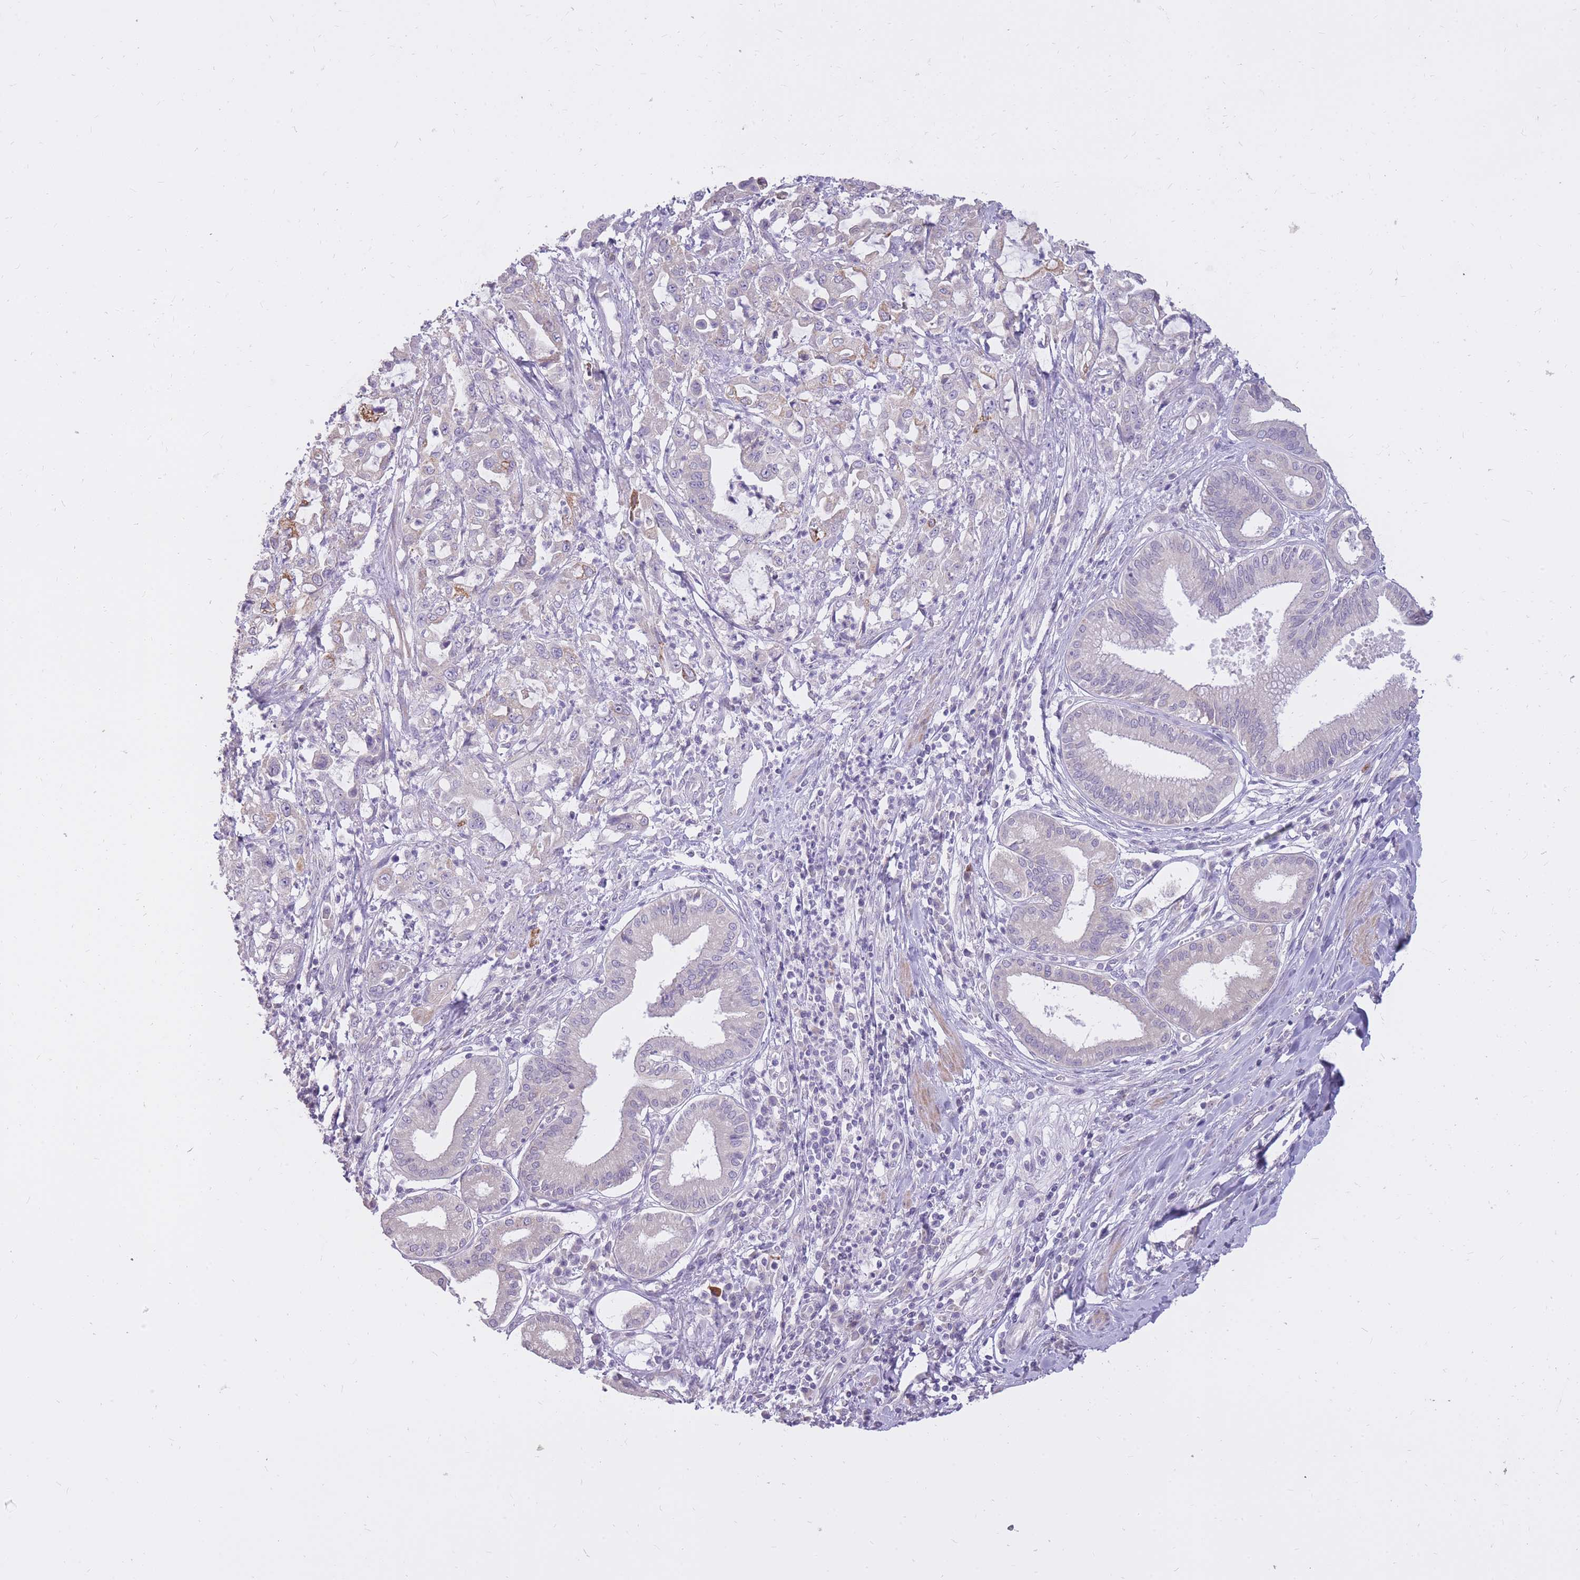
{"staining": {"intensity": "strong", "quantity": "<25%", "location": "cytoplasmic/membranous"}, "tissue": "pancreatic cancer", "cell_type": "Tumor cells", "image_type": "cancer", "snomed": [{"axis": "morphology", "description": "Adenocarcinoma, NOS"}, {"axis": "topography", "description": "Pancreas"}], "caption": "DAB (3,3'-diaminobenzidine) immunohistochemical staining of pancreatic cancer demonstrates strong cytoplasmic/membranous protein positivity in about <25% of tumor cells.", "gene": "RNF170", "patient": {"sex": "female", "age": 61}}